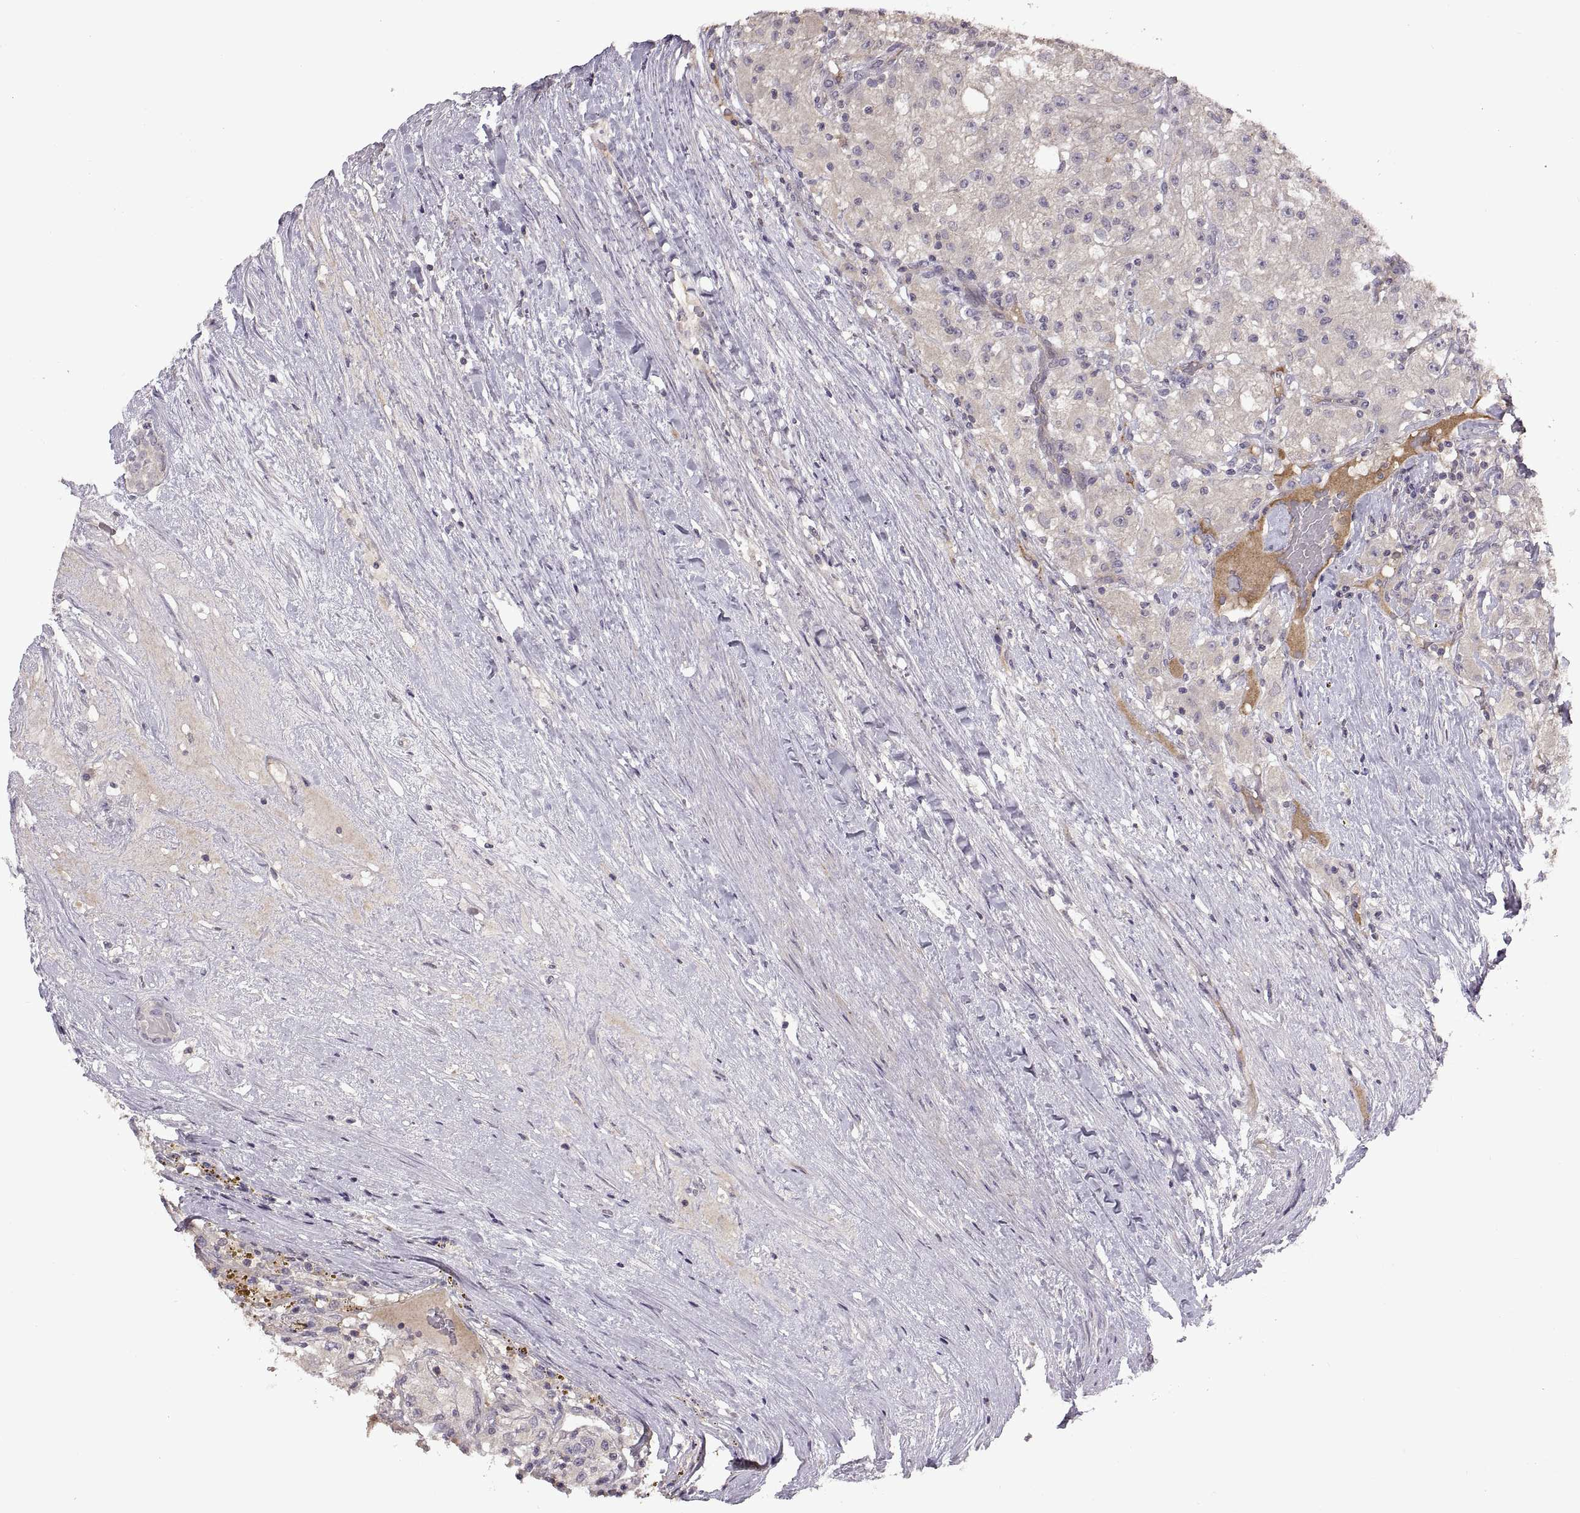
{"staining": {"intensity": "negative", "quantity": "none", "location": "none"}, "tissue": "renal cancer", "cell_type": "Tumor cells", "image_type": "cancer", "snomed": [{"axis": "morphology", "description": "Adenocarcinoma, NOS"}, {"axis": "topography", "description": "Kidney"}], "caption": "This is an IHC micrograph of adenocarcinoma (renal). There is no expression in tumor cells.", "gene": "NMNAT2", "patient": {"sex": "female", "age": 67}}